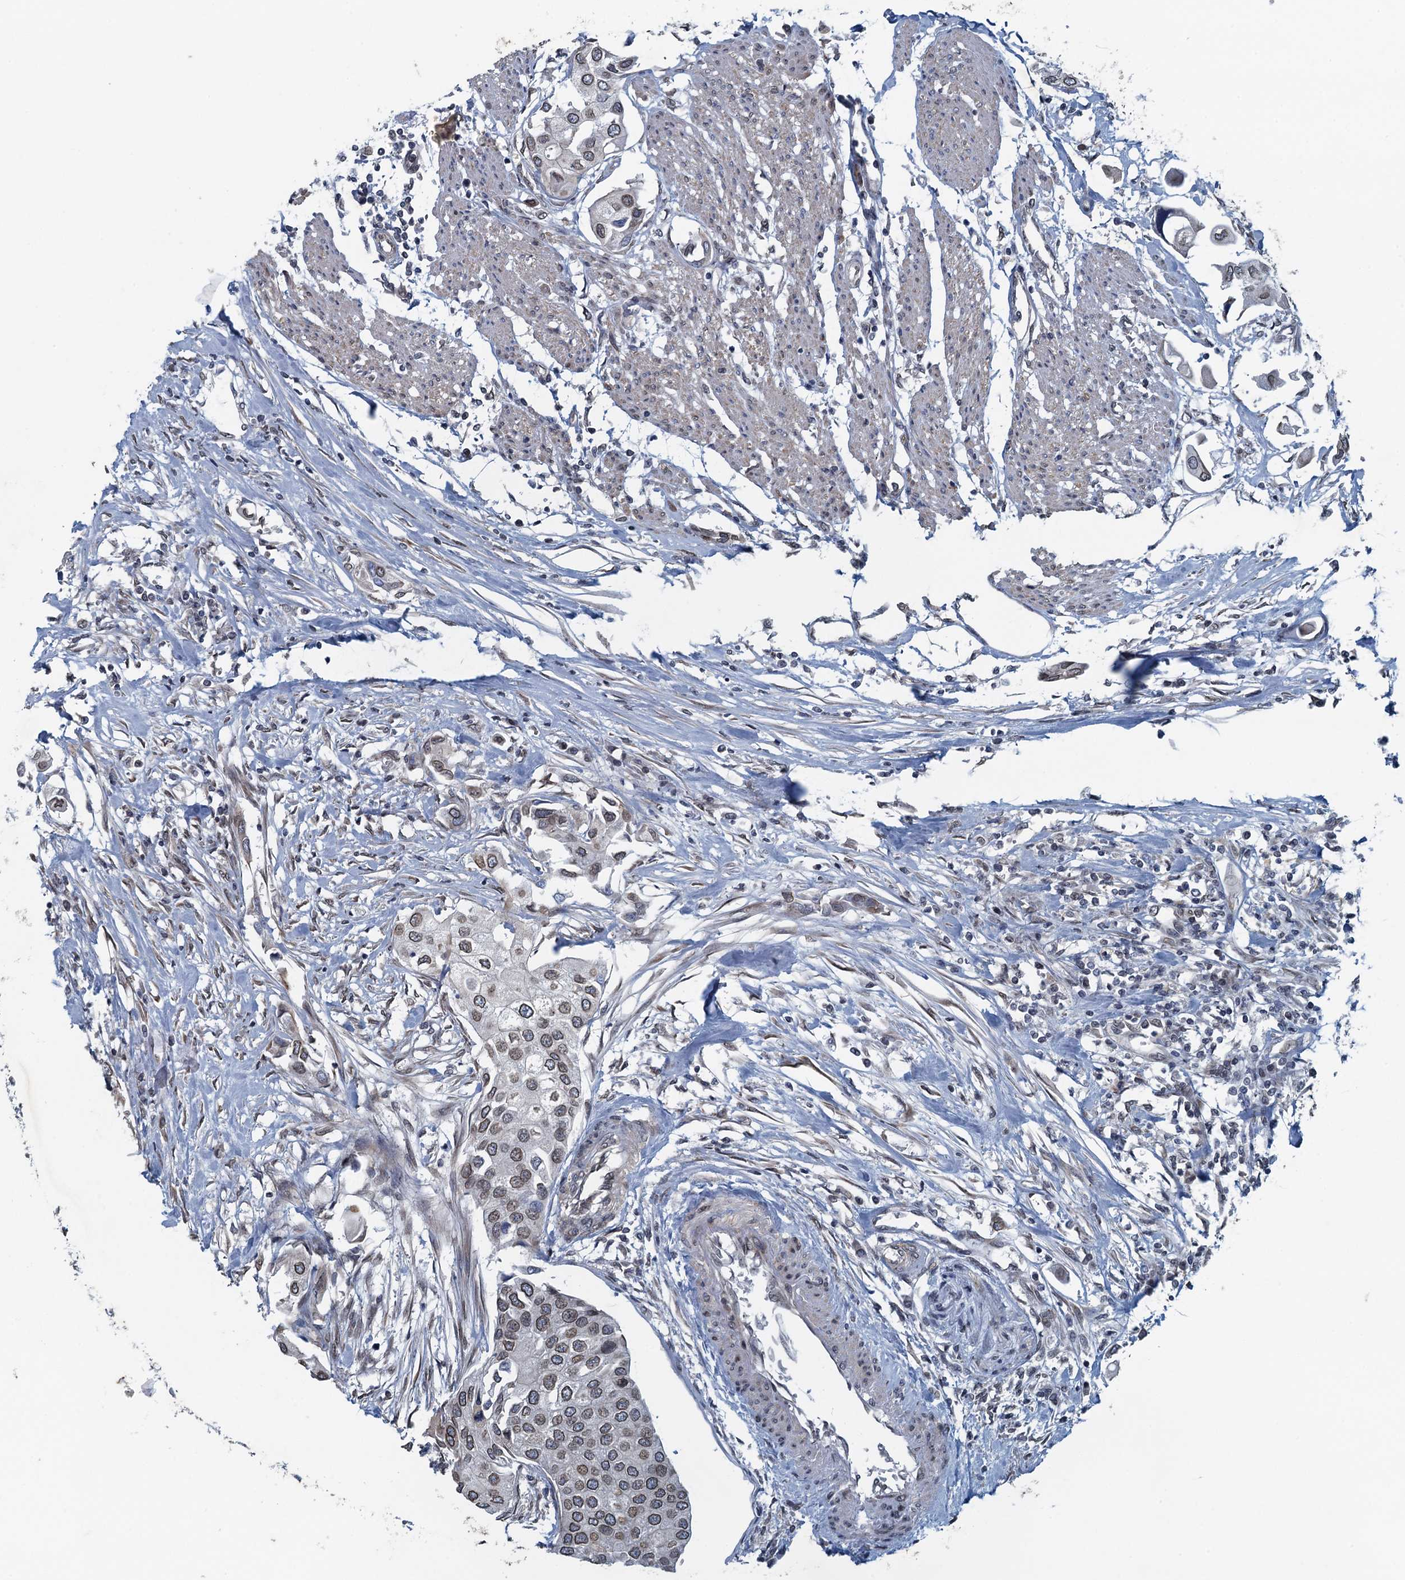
{"staining": {"intensity": "weak", "quantity": ">75%", "location": "cytoplasmic/membranous,nuclear"}, "tissue": "urothelial cancer", "cell_type": "Tumor cells", "image_type": "cancer", "snomed": [{"axis": "morphology", "description": "Urothelial carcinoma, High grade"}, {"axis": "topography", "description": "Urinary bladder"}], "caption": "Weak cytoplasmic/membranous and nuclear protein expression is appreciated in approximately >75% of tumor cells in urothelial cancer. (Stains: DAB in brown, nuclei in blue, Microscopy: brightfield microscopy at high magnification).", "gene": "CCDC34", "patient": {"sex": "male", "age": 64}}